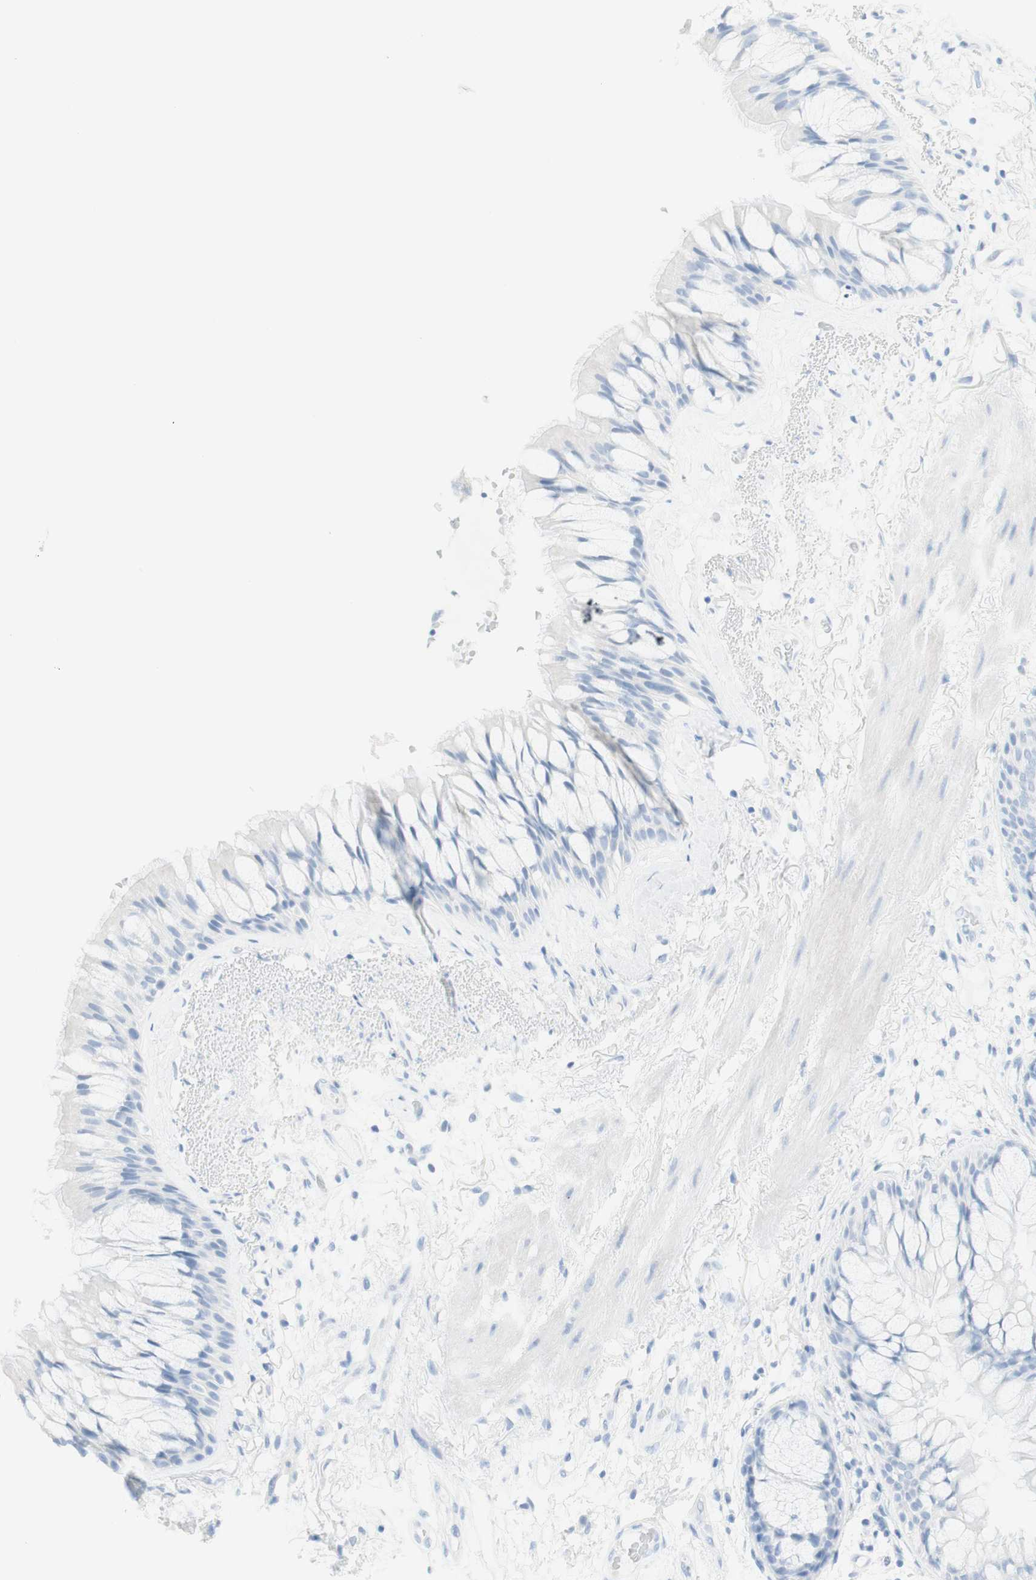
{"staining": {"intensity": "negative", "quantity": "none", "location": "none"}, "tissue": "bronchus", "cell_type": "Respiratory epithelial cells", "image_type": "normal", "snomed": [{"axis": "morphology", "description": "Normal tissue, NOS"}, {"axis": "topography", "description": "Bronchus"}], "caption": "Immunohistochemical staining of normal human bronchus displays no significant positivity in respiratory epithelial cells.", "gene": "TPO", "patient": {"sex": "male", "age": 66}}